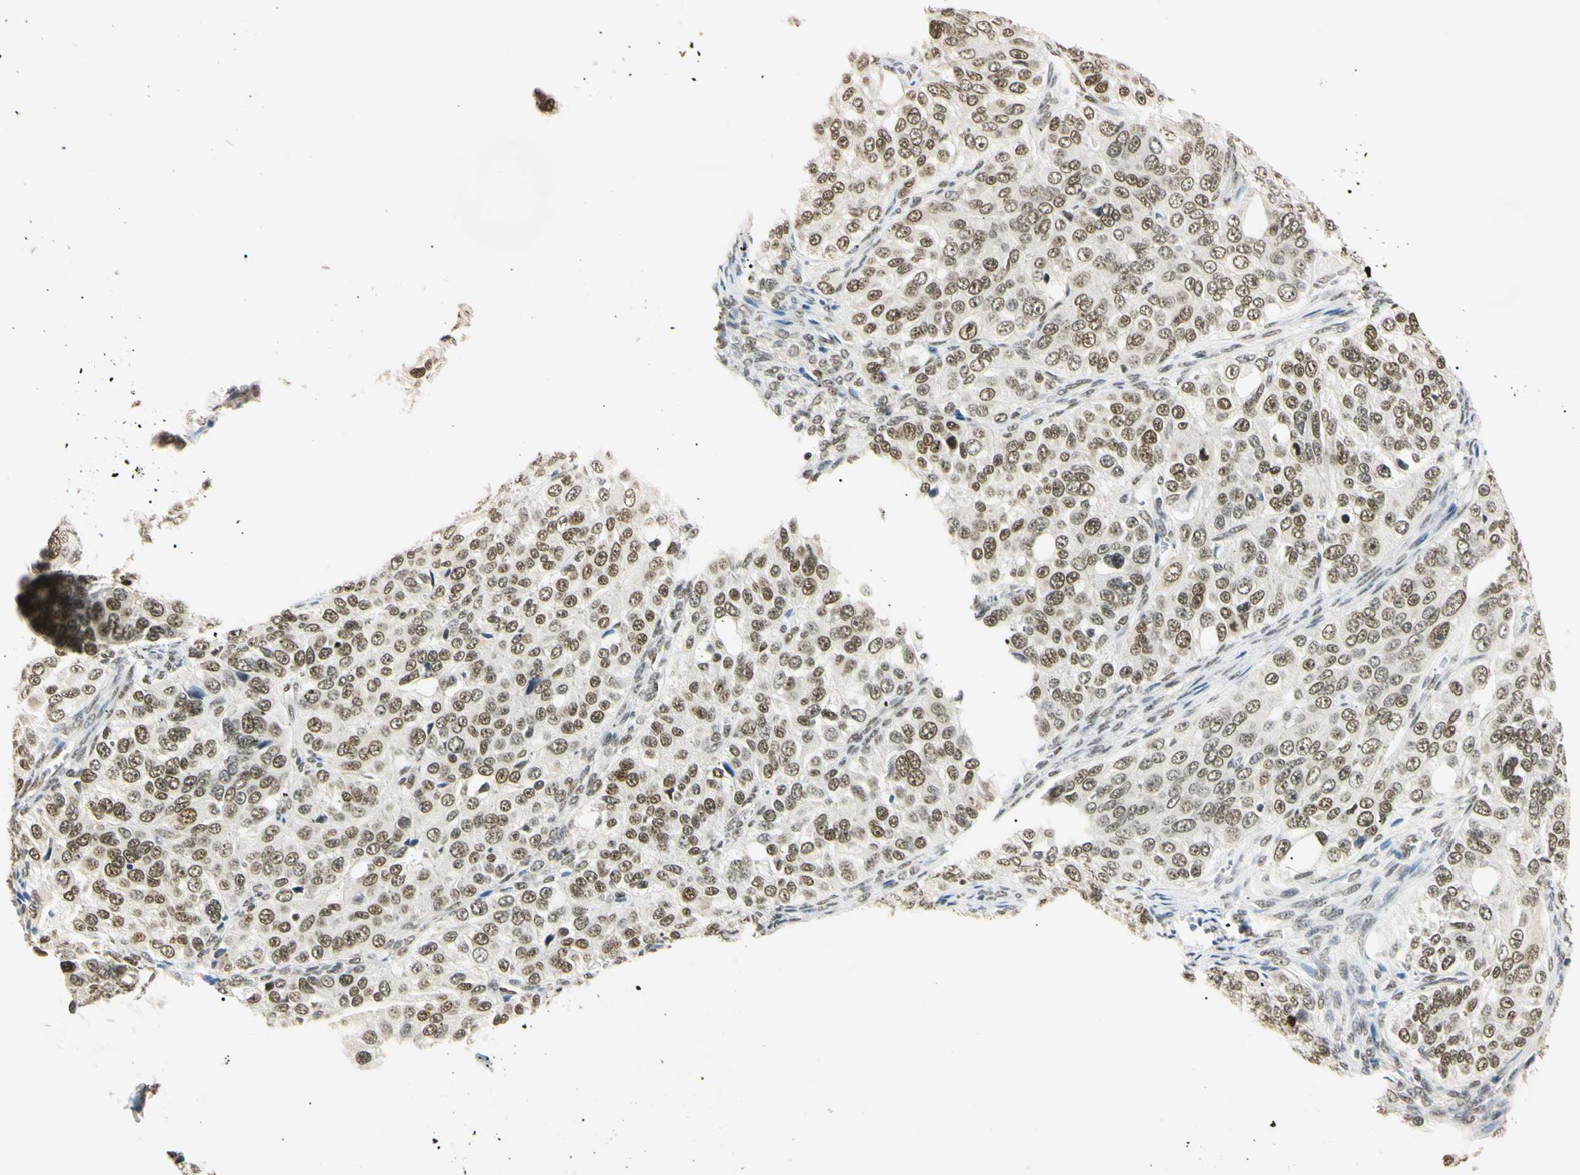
{"staining": {"intensity": "moderate", "quantity": ">75%", "location": "nuclear"}, "tissue": "ovarian cancer", "cell_type": "Tumor cells", "image_type": "cancer", "snomed": [{"axis": "morphology", "description": "Carcinoma, endometroid"}, {"axis": "topography", "description": "Ovary"}], "caption": "A brown stain labels moderate nuclear staining of a protein in endometroid carcinoma (ovarian) tumor cells.", "gene": "SMARCA5", "patient": {"sex": "female", "age": 51}}